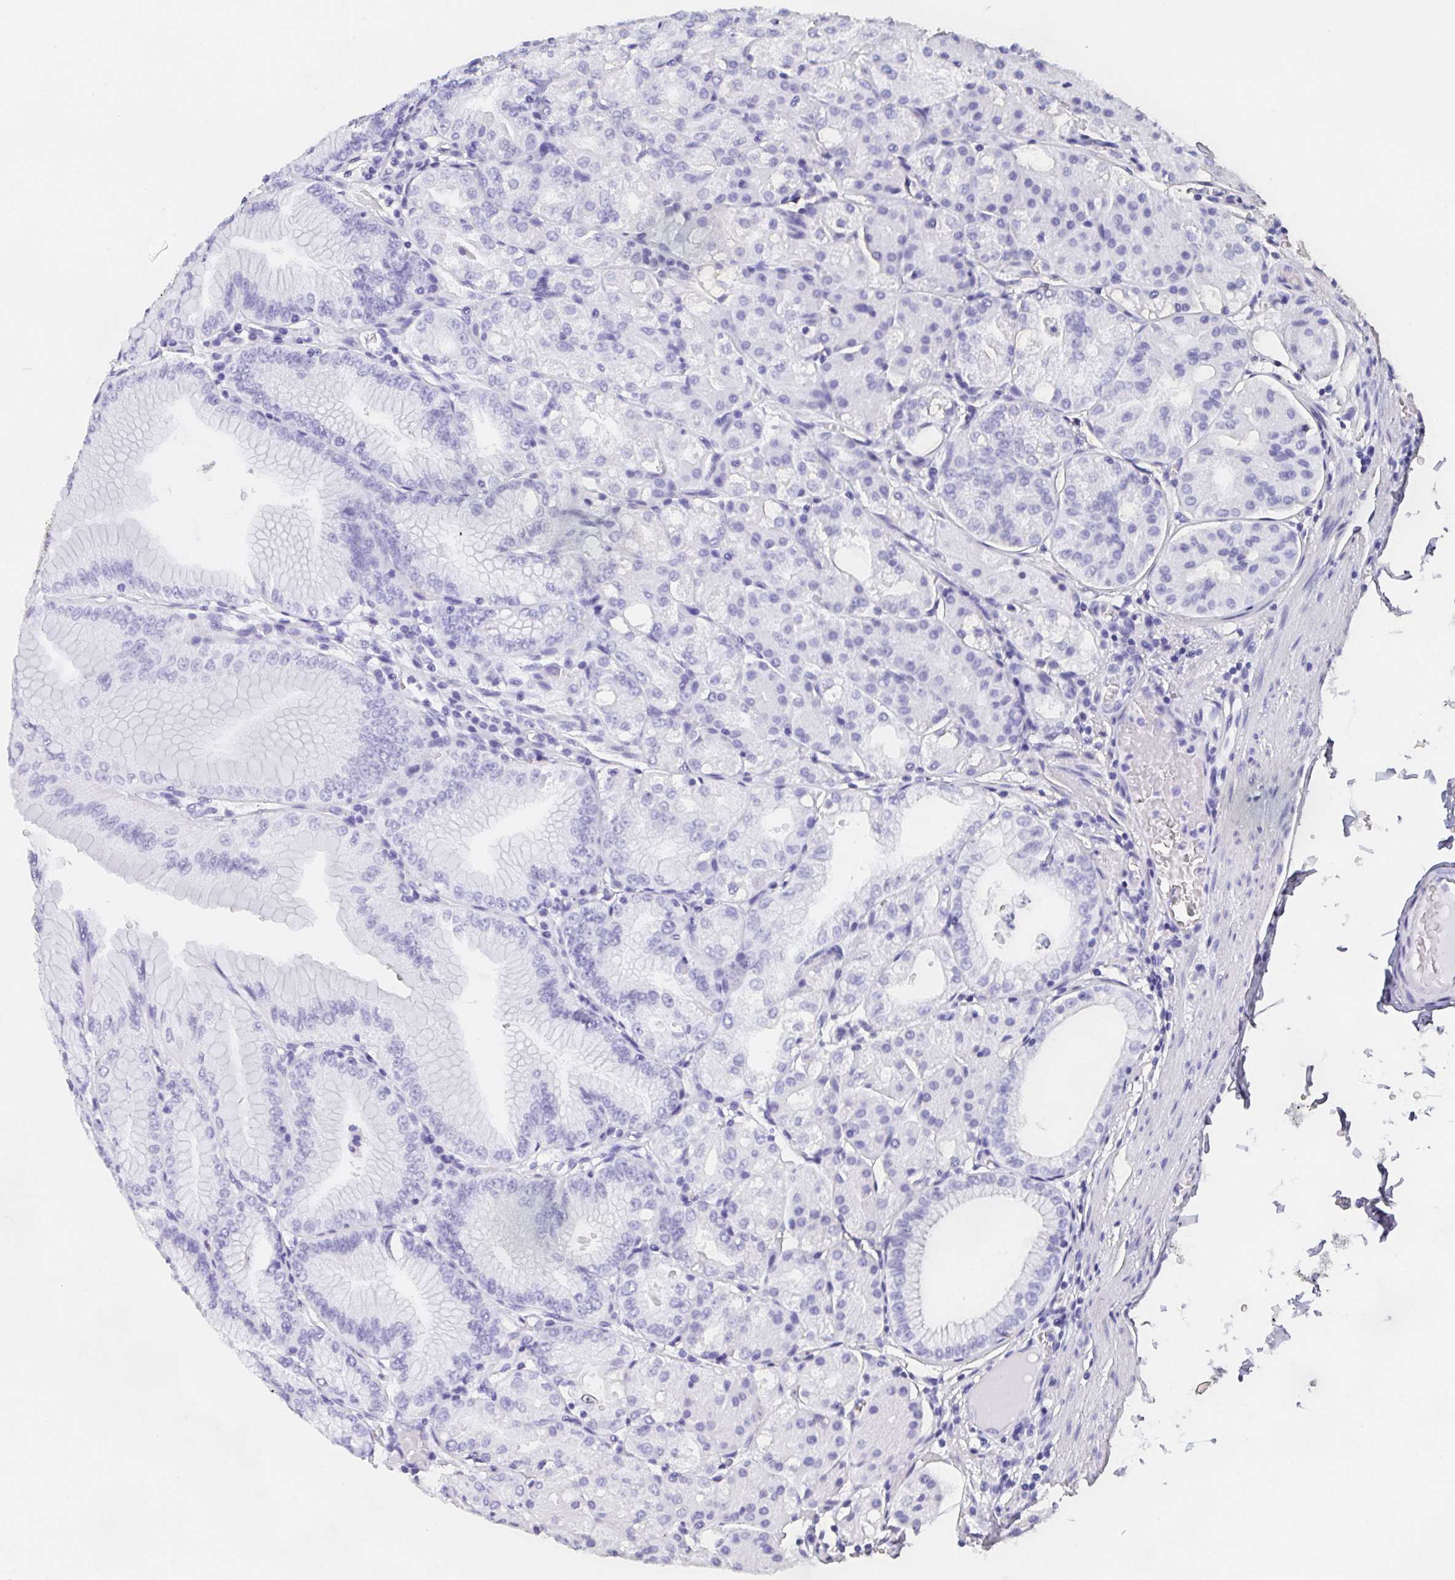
{"staining": {"intensity": "negative", "quantity": "none", "location": "none"}, "tissue": "stomach", "cell_type": "Glandular cells", "image_type": "normal", "snomed": [{"axis": "morphology", "description": "Normal tissue, NOS"}, {"axis": "topography", "description": "Stomach, lower"}], "caption": "This photomicrograph is of normal stomach stained with immunohistochemistry (IHC) to label a protein in brown with the nuclei are counter-stained blue. There is no positivity in glandular cells. (DAB (3,3'-diaminobenzidine) IHC, high magnification).", "gene": "AGFG2", "patient": {"sex": "male", "age": 71}}